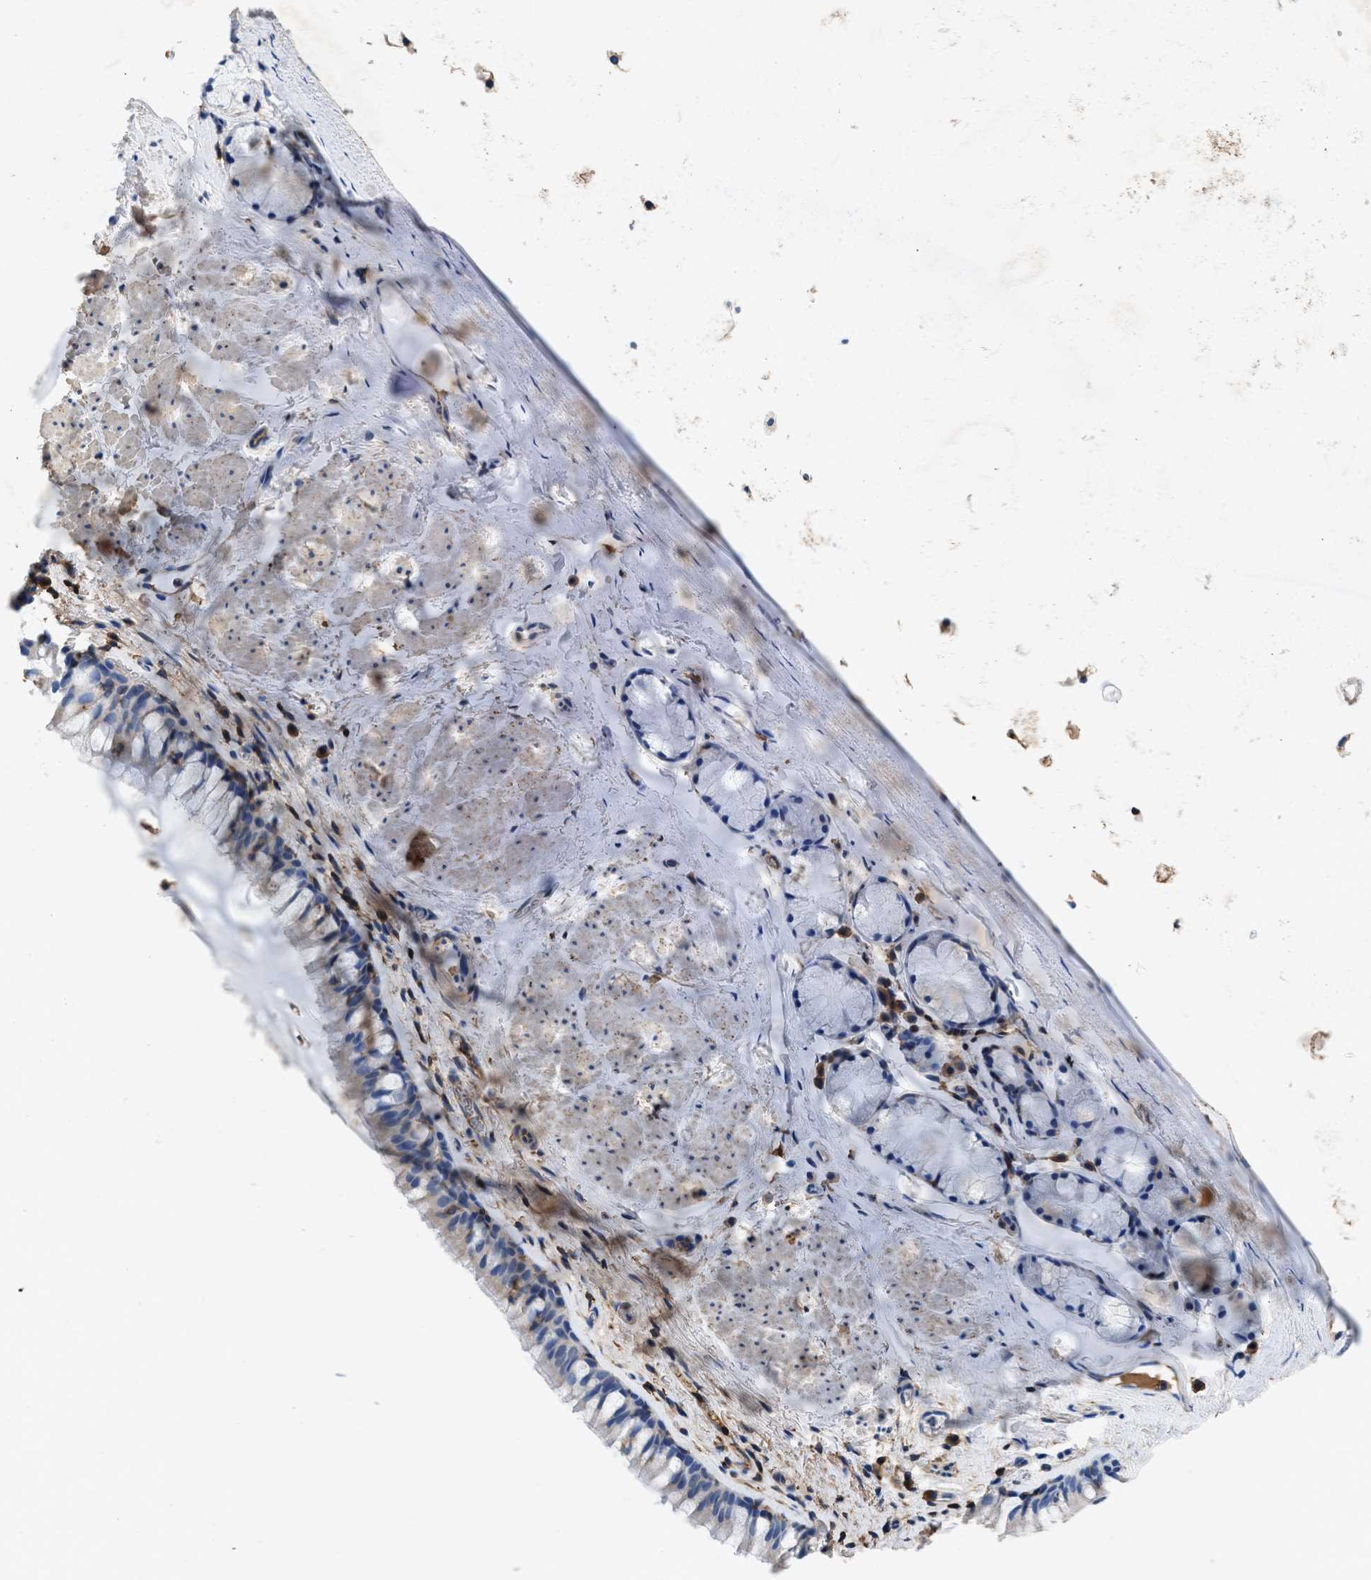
{"staining": {"intensity": "negative", "quantity": "none", "location": "none"}, "tissue": "bronchus", "cell_type": "Respiratory epithelial cells", "image_type": "normal", "snomed": [{"axis": "morphology", "description": "Normal tissue, NOS"}, {"axis": "topography", "description": "Cartilage tissue"}, {"axis": "topography", "description": "Bronchus"}], "caption": "Bronchus was stained to show a protein in brown. There is no significant expression in respiratory epithelial cells.", "gene": "KCNQ4", "patient": {"sex": "female", "age": 53}}